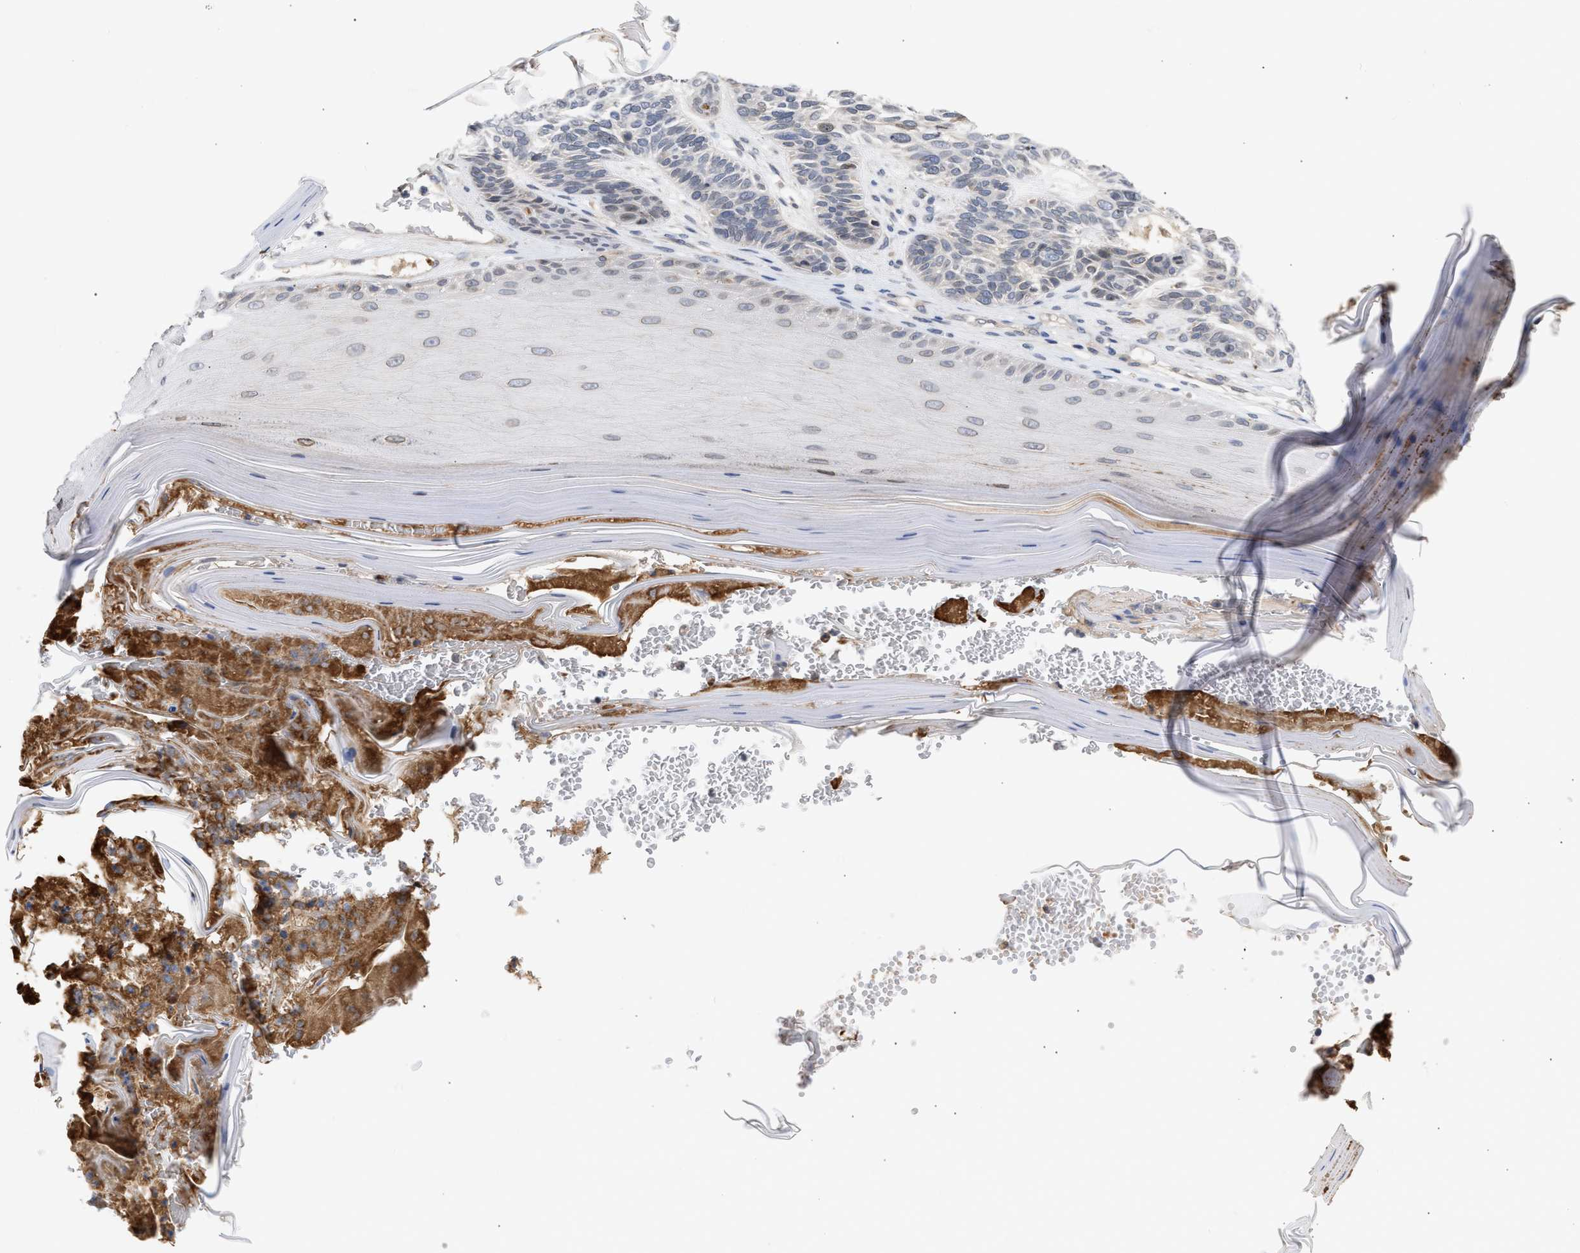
{"staining": {"intensity": "weak", "quantity": "<25%", "location": "nuclear"}, "tissue": "skin cancer", "cell_type": "Tumor cells", "image_type": "cancer", "snomed": [{"axis": "morphology", "description": "Basal cell carcinoma"}, {"axis": "topography", "description": "Skin"}], "caption": "This is a image of immunohistochemistry staining of skin cancer, which shows no expression in tumor cells. Brightfield microscopy of IHC stained with DAB (brown) and hematoxylin (blue), captured at high magnification.", "gene": "NUP62", "patient": {"sex": "male", "age": 55}}